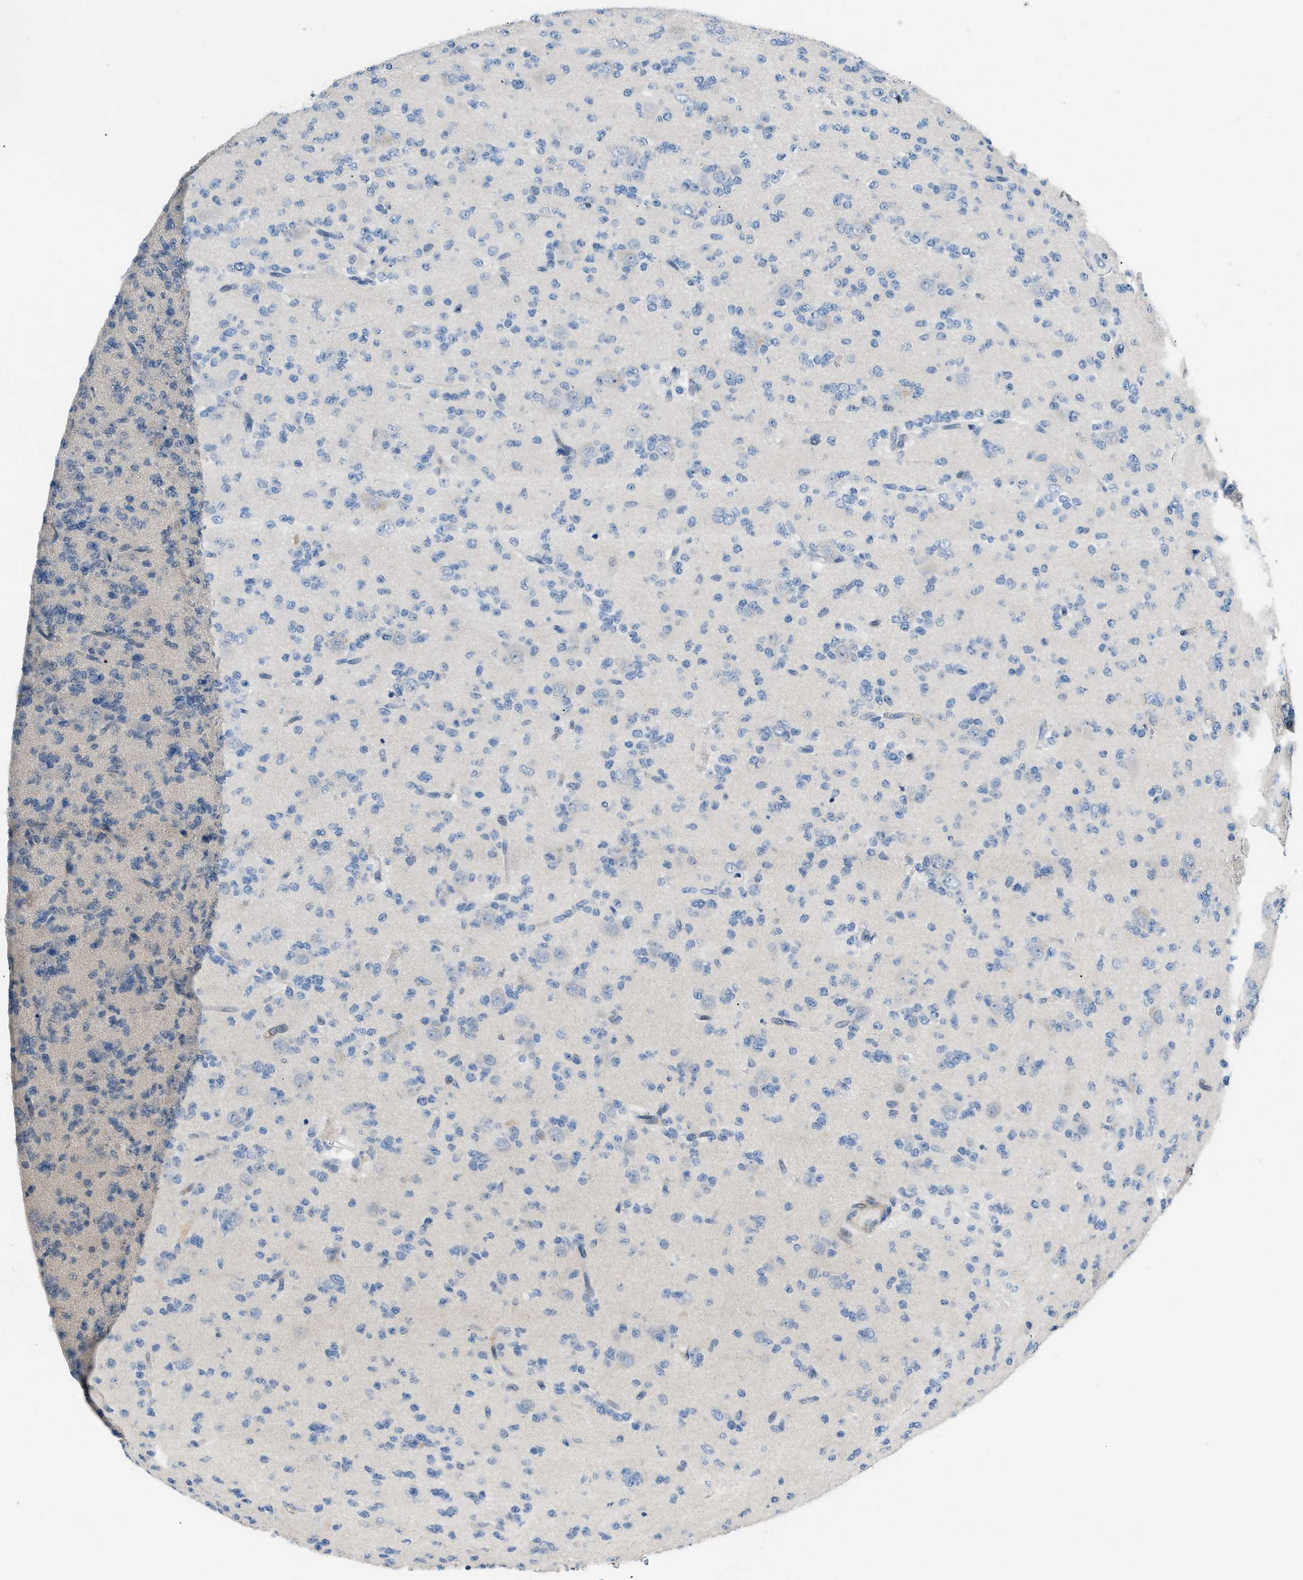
{"staining": {"intensity": "negative", "quantity": "none", "location": "none"}, "tissue": "glioma", "cell_type": "Tumor cells", "image_type": "cancer", "snomed": [{"axis": "morphology", "description": "Glioma, malignant, Low grade"}, {"axis": "topography", "description": "Brain"}], "caption": "Immunohistochemistry (IHC) histopathology image of human malignant glioma (low-grade) stained for a protein (brown), which exhibits no expression in tumor cells.", "gene": "FDCSP", "patient": {"sex": "male", "age": 38}}